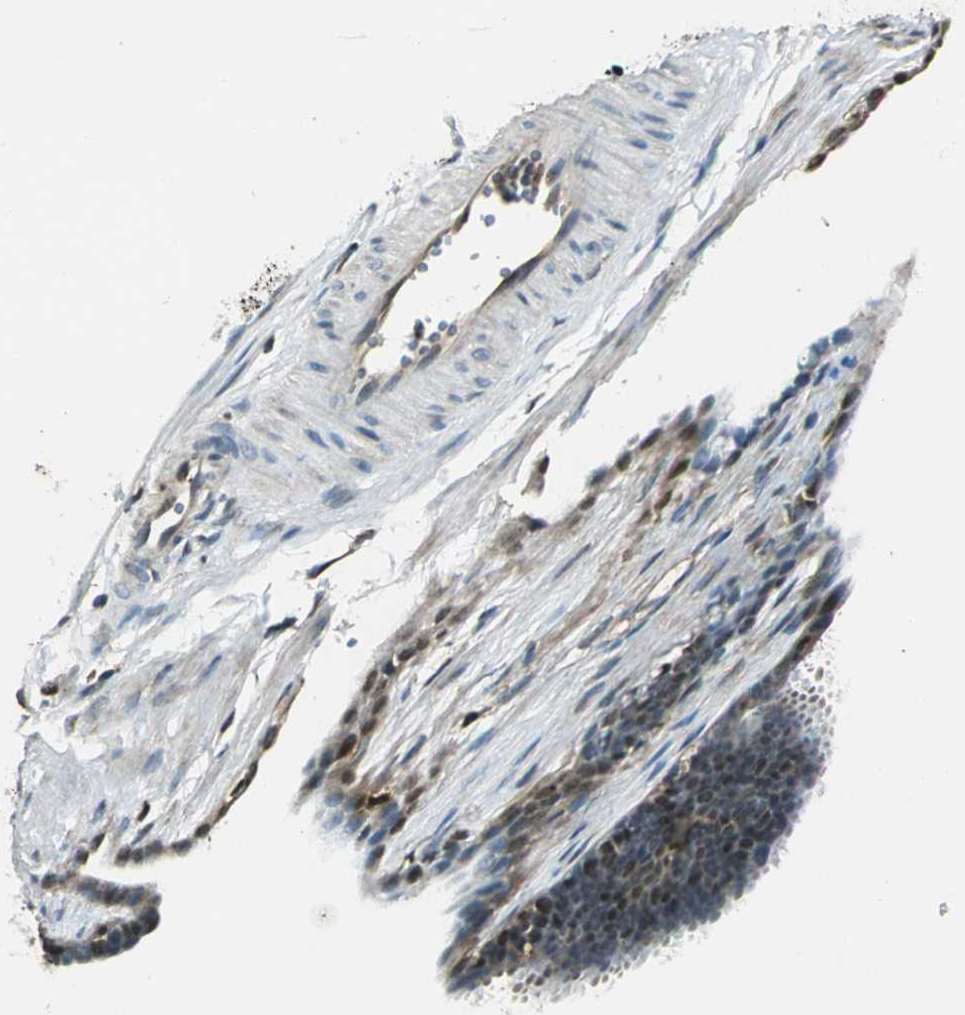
{"staining": {"intensity": "moderate", "quantity": ">75%", "location": "cytoplasmic/membranous,nuclear"}, "tissue": "fallopian tube", "cell_type": "Glandular cells", "image_type": "normal", "snomed": [{"axis": "morphology", "description": "Normal tissue, NOS"}, {"axis": "topography", "description": "Fallopian tube"}, {"axis": "topography", "description": "Placenta"}], "caption": "Moderate cytoplasmic/membranous,nuclear expression is seen in approximately >75% of glandular cells in normal fallopian tube.", "gene": "PPP1R13L", "patient": {"sex": "female", "age": 34}}